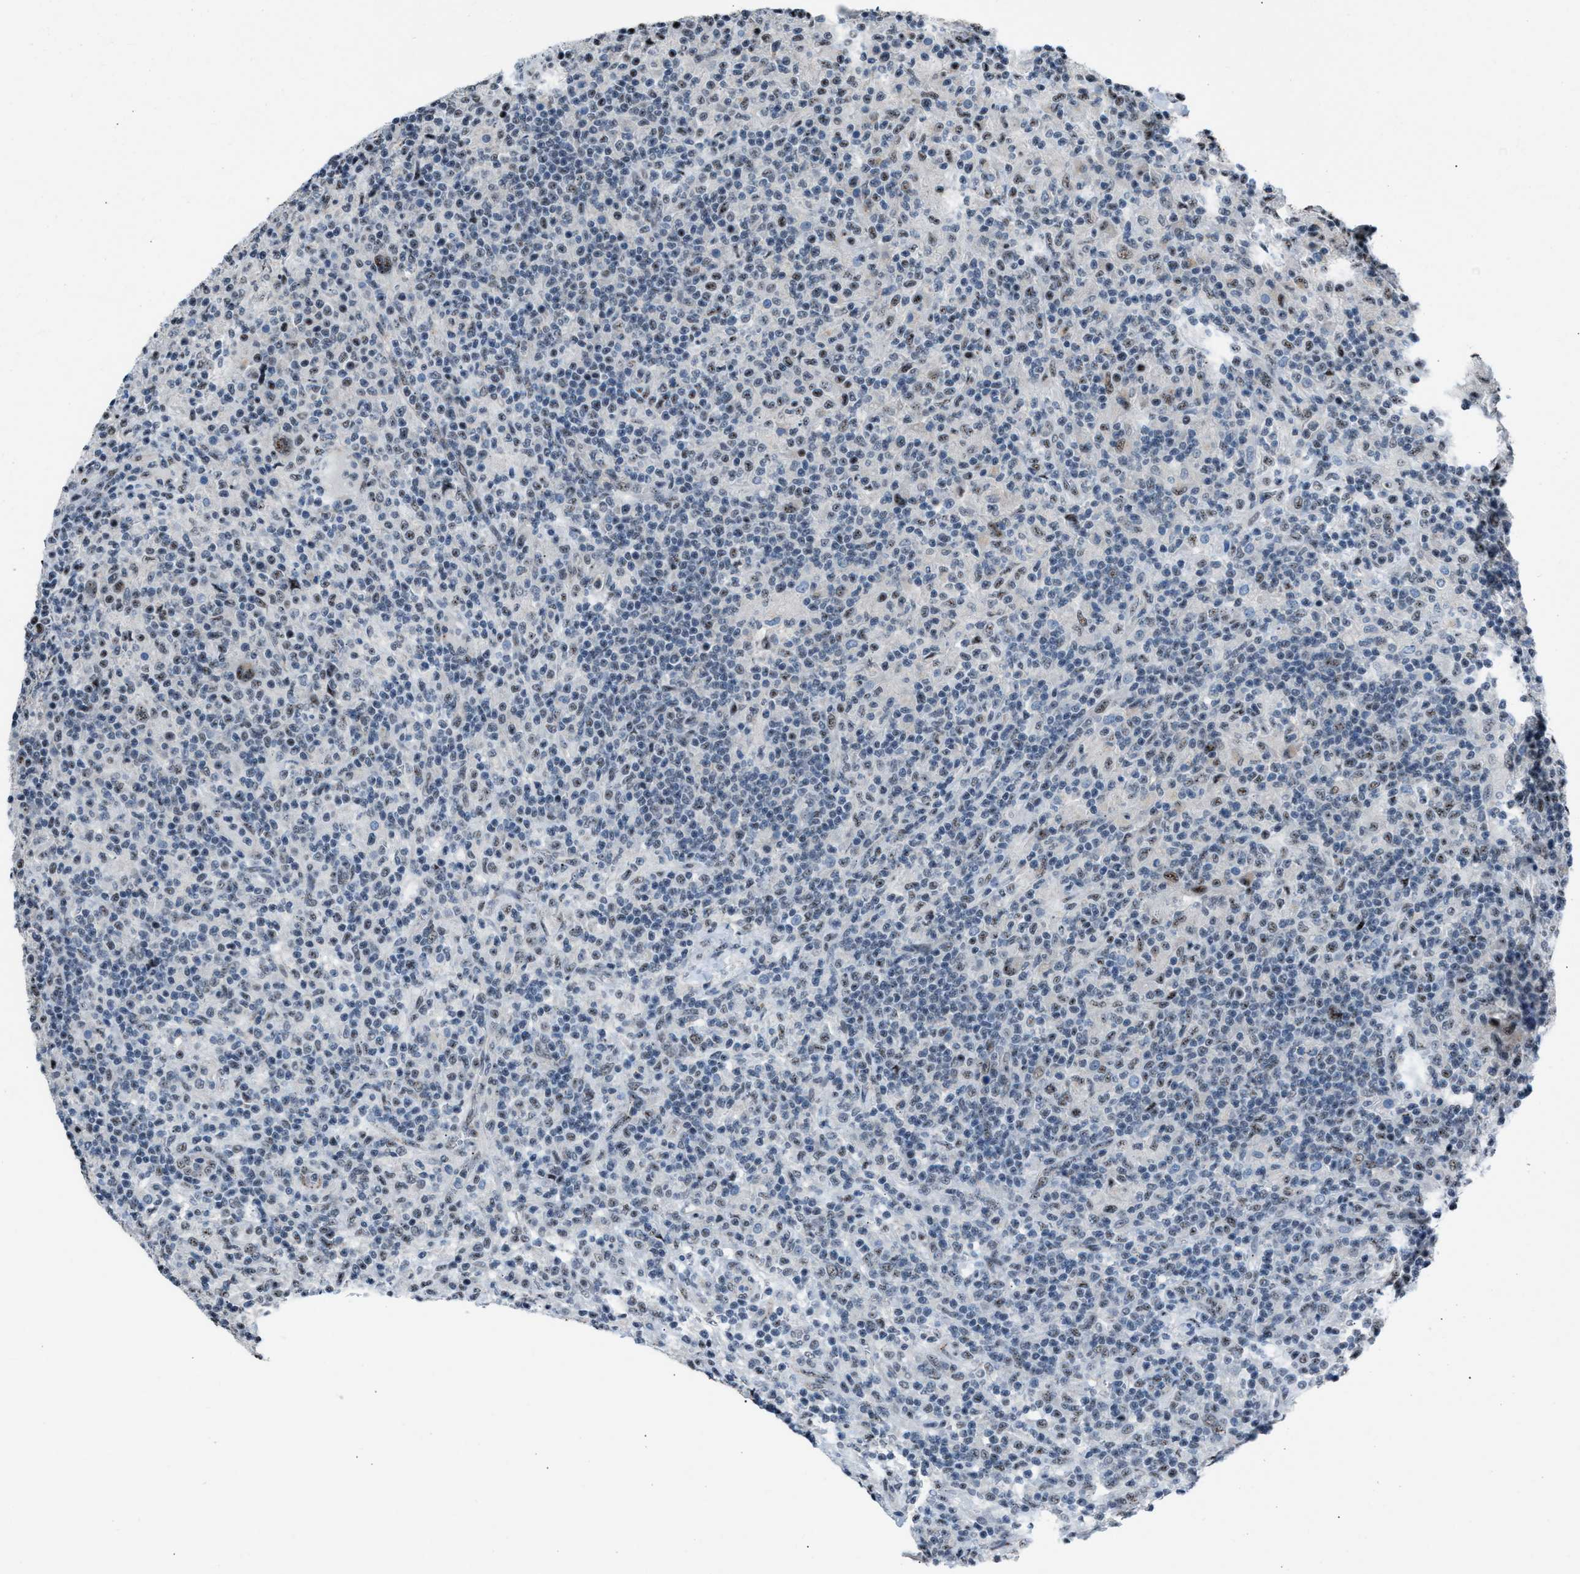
{"staining": {"intensity": "moderate", "quantity": ">75%", "location": "nuclear"}, "tissue": "lymphoma", "cell_type": "Tumor cells", "image_type": "cancer", "snomed": [{"axis": "morphology", "description": "Hodgkin's disease, NOS"}, {"axis": "topography", "description": "Lymph node"}], "caption": "DAB (3,3'-diaminobenzidine) immunohistochemical staining of human lymphoma reveals moderate nuclear protein expression in approximately >75% of tumor cells. (Brightfield microscopy of DAB IHC at high magnification).", "gene": "CENPP", "patient": {"sex": "male", "age": 70}}